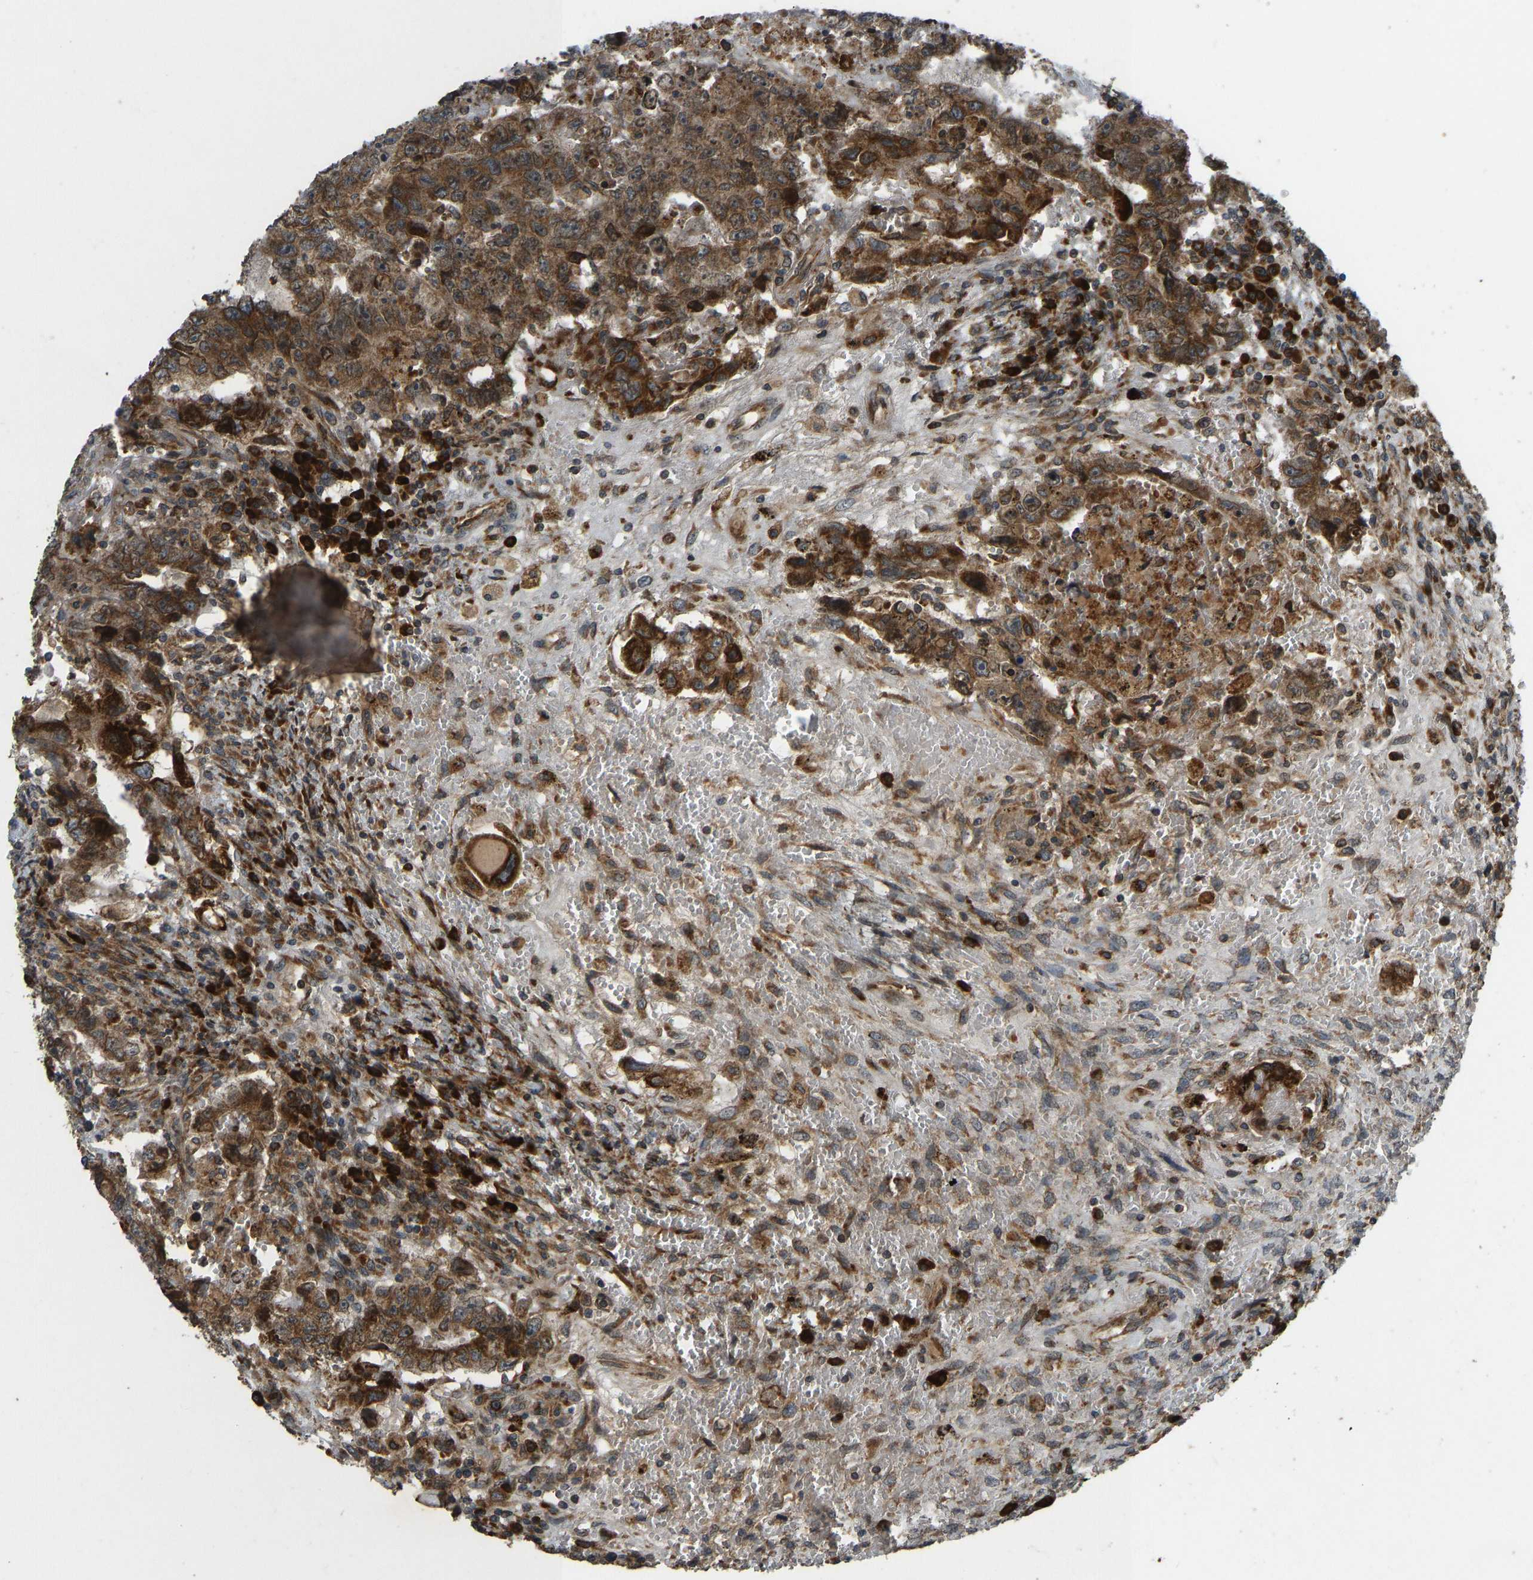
{"staining": {"intensity": "strong", "quantity": ">75%", "location": "cytoplasmic/membranous"}, "tissue": "testis cancer", "cell_type": "Tumor cells", "image_type": "cancer", "snomed": [{"axis": "morphology", "description": "Carcinoma, Embryonal, NOS"}, {"axis": "topography", "description": "Testis"}], "caption": "This photomicrograph exhibits IHC staining of human testis cancer, with high strong cytoplasmic/membranous positivity in approximately >75% of tumor cells.", "gene": "RPN2", "patient": {"sex": "male", "age": 26}}